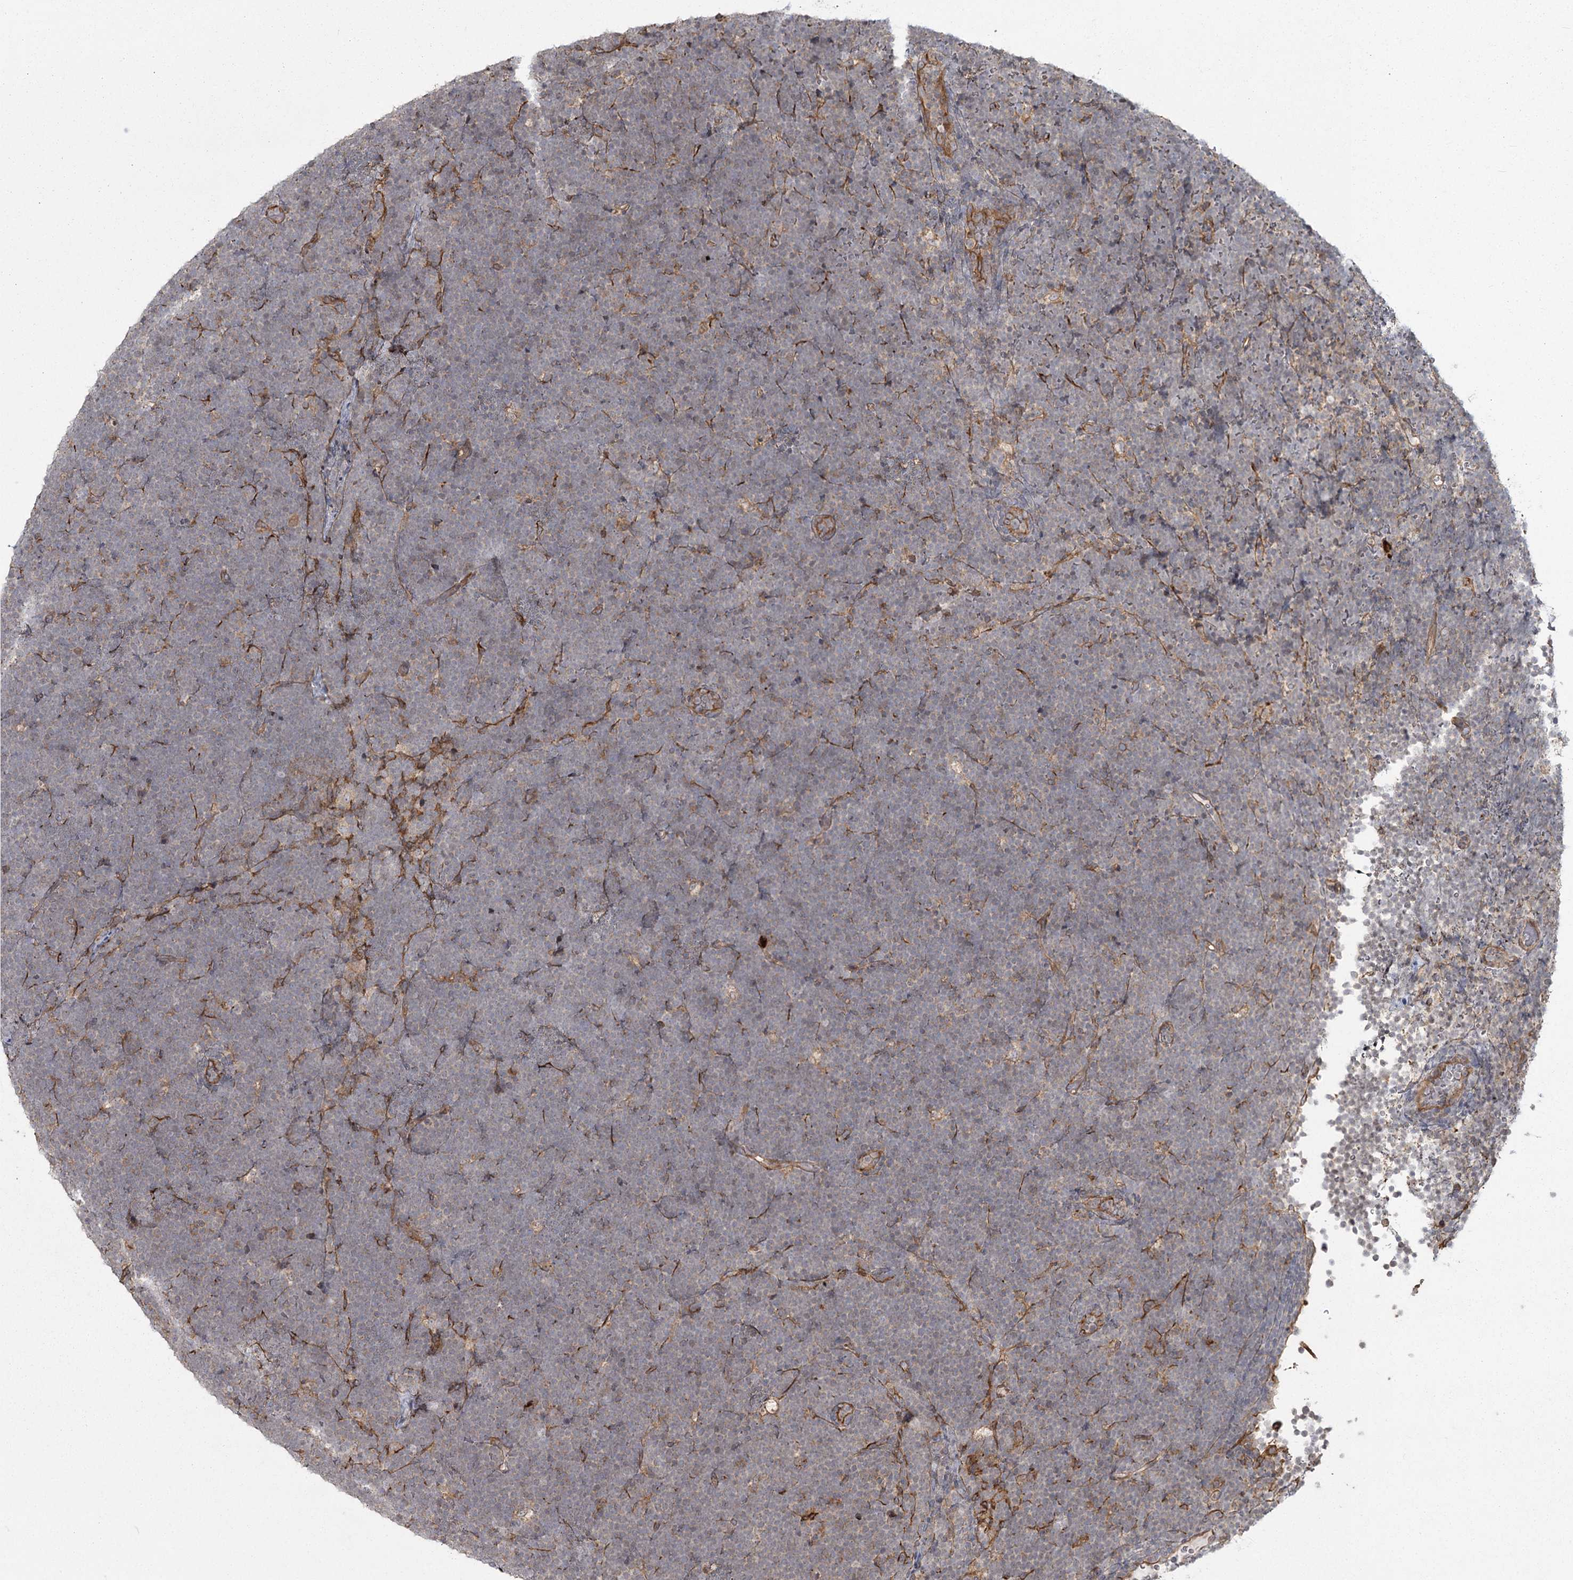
{"staining": {"intensity": "weak", "quantity": "<25%", "location": "cytoplasmic/membranous"}, "tissue": "lymphoma", "cell_type": "Tumor cells", "image_type": "cancer", "snomed": [{"axis": "morphology", "description": "Malignant lymphoma, non-Hodgkin's type, High grade"}, {"axis": "topography", "description": "Lymph node"}], "caption": "DAB (3,3'-diaminobenzidine) immunohistochemical staining of high-grade malignant lymphoma, non-Hodgkin's type shows no significant expression in tumor cells.", "gene": "AP2M1", "patient": {"sex": "male", "age": 13}}